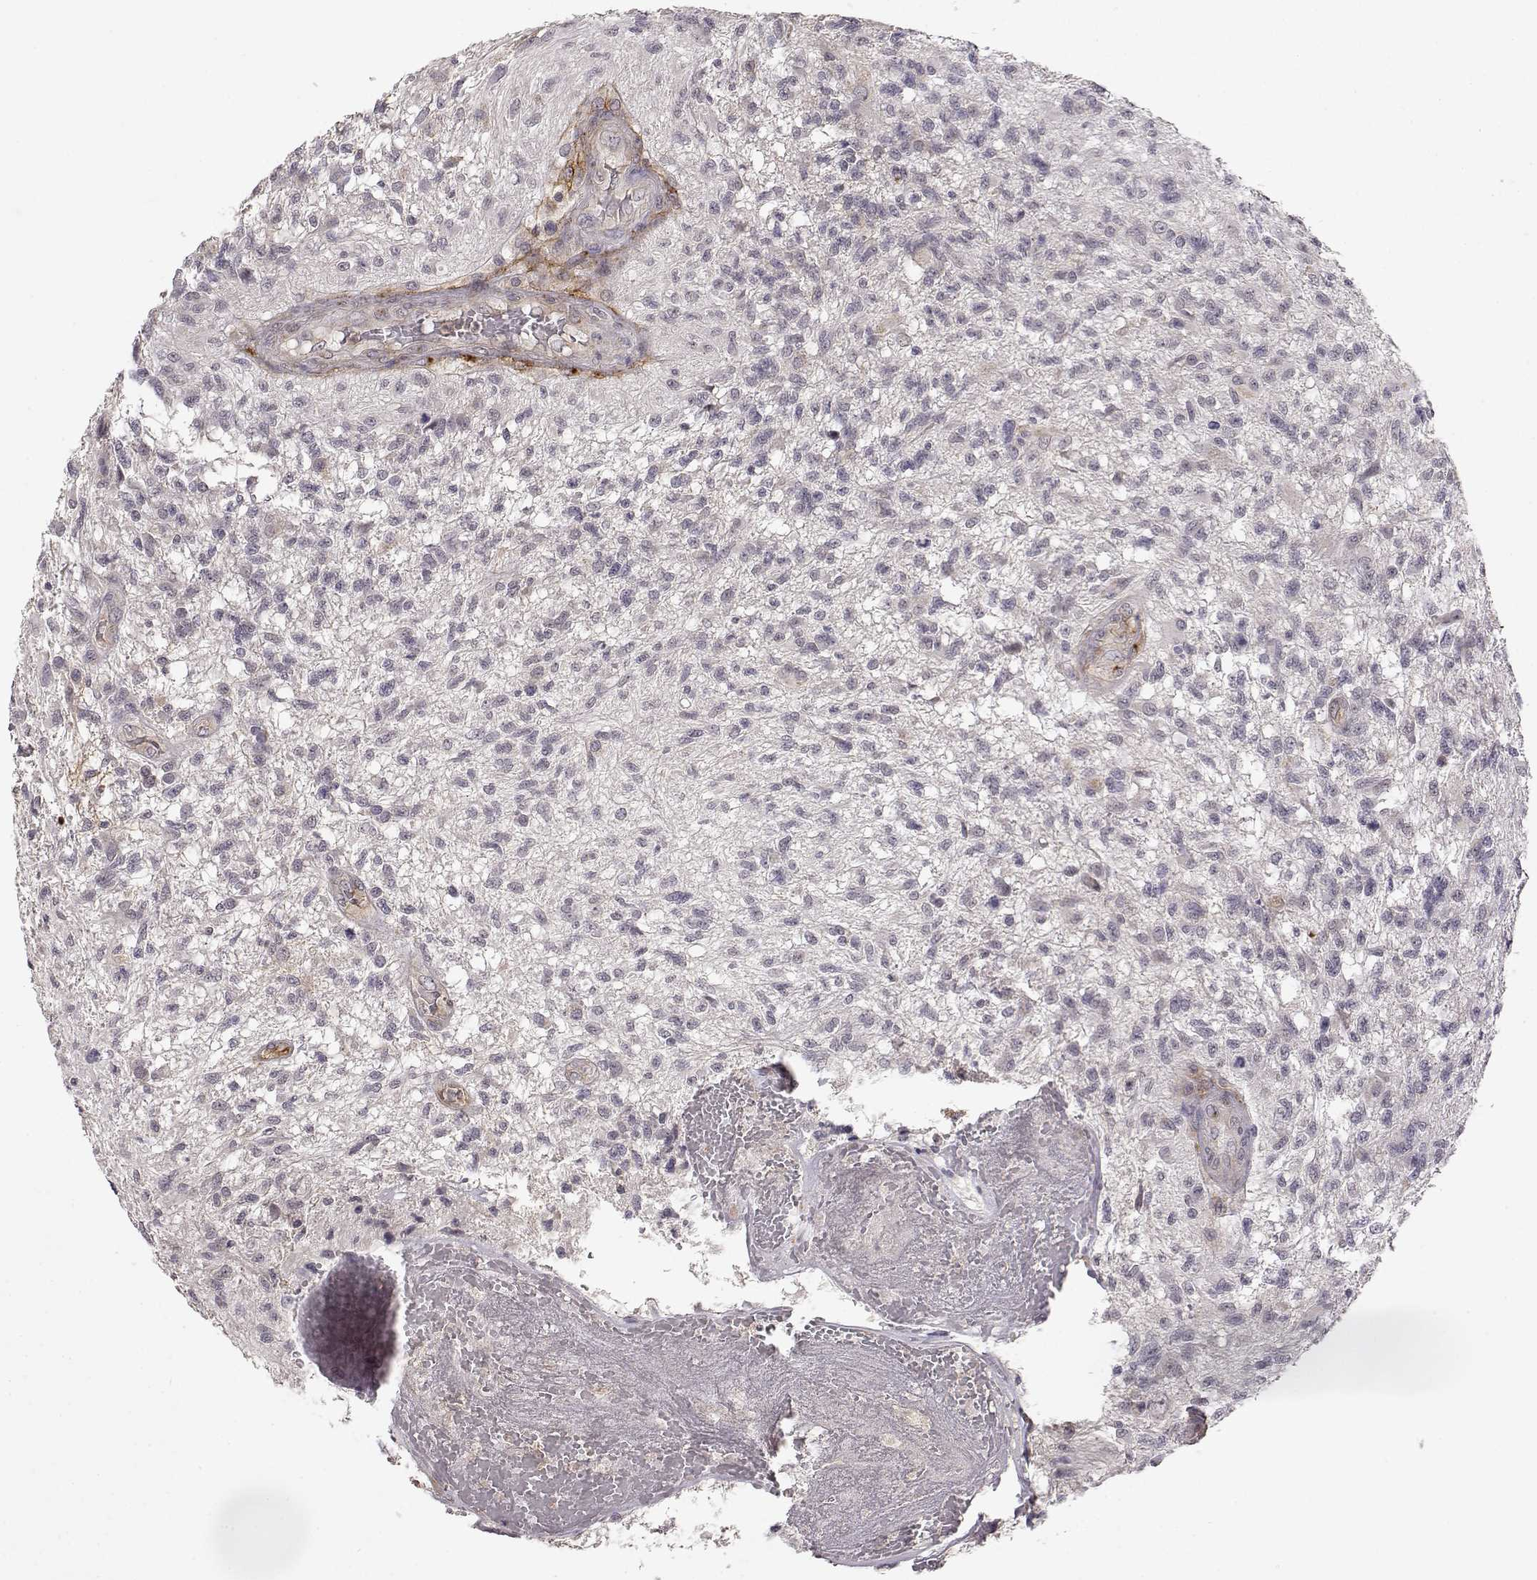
{"staining": {"intensity": "negative", "quantity": "none", "location": "none"}, "tissue": "glioma", "cell_type": "Tumor cells", "image_type": "cancer", "snomed": [{"axis": "morphology", "description": "Glioma, malignant, High grade"}, {"axis": "topography", "description": "Brain"}], "caption": "The micrograph displays no staining of tumor cells in glioma.", "gene": "IFITM1", "patient": {"sex": "male", "age": 56}}